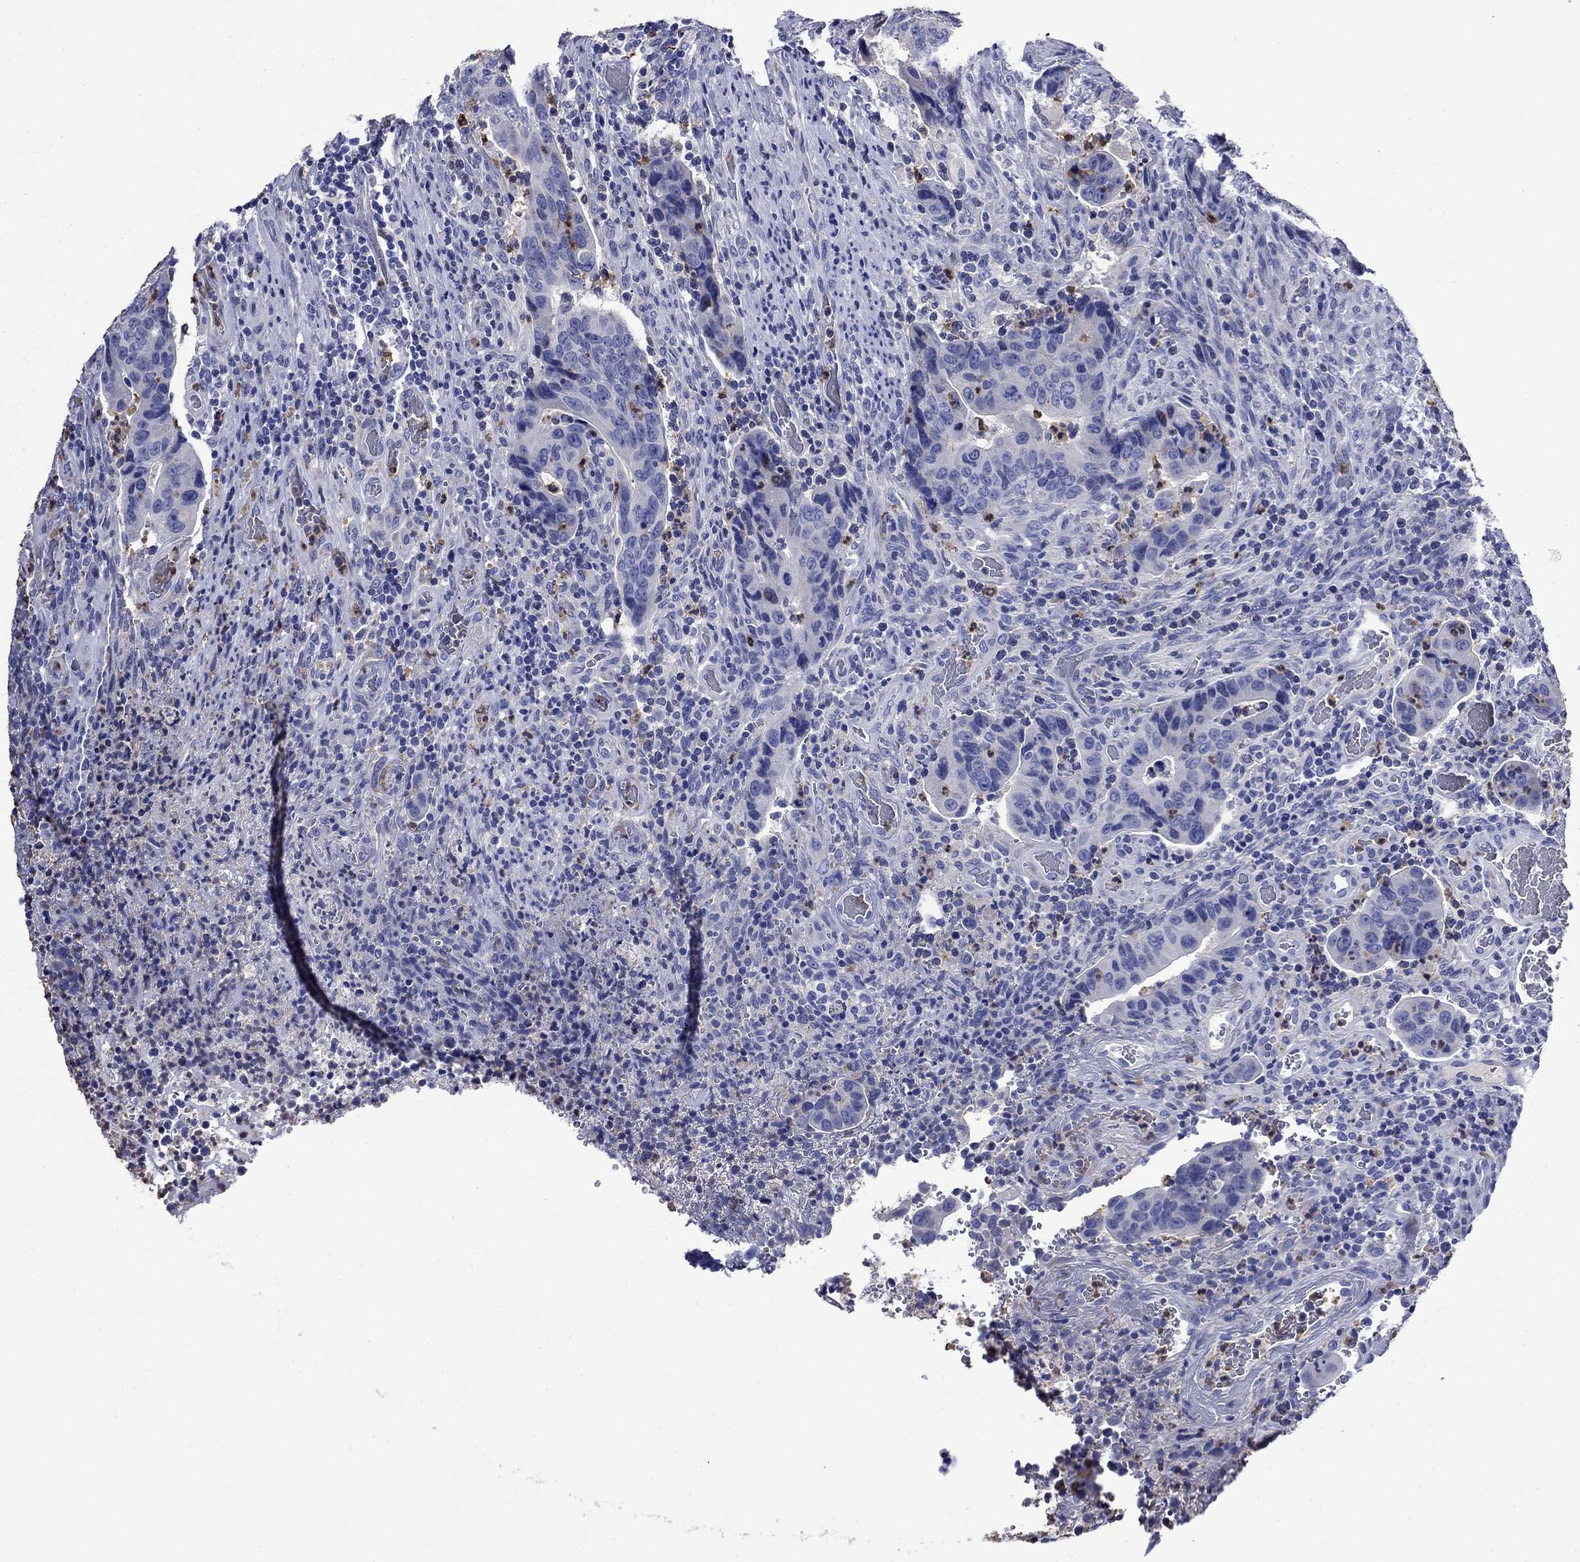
{"staining": {"intensity": "negative", "quantity": "none", "location": "none"}, "tissue": "colorectal cancer", "cell_type": "Tumor cells", "image_type": "cancer", "snomed": [{"axis": "morphology", "description": "Adenocarcinoma, NOS"}, {"axis": "topography", "description": "Colon"}], "caption": "Micrograph shows no protein staining in tumor cells of adenocarcinoma (colorectal) tissue.", "gene": "TFR2", "patient": {"sex": "female", "age": 56}}